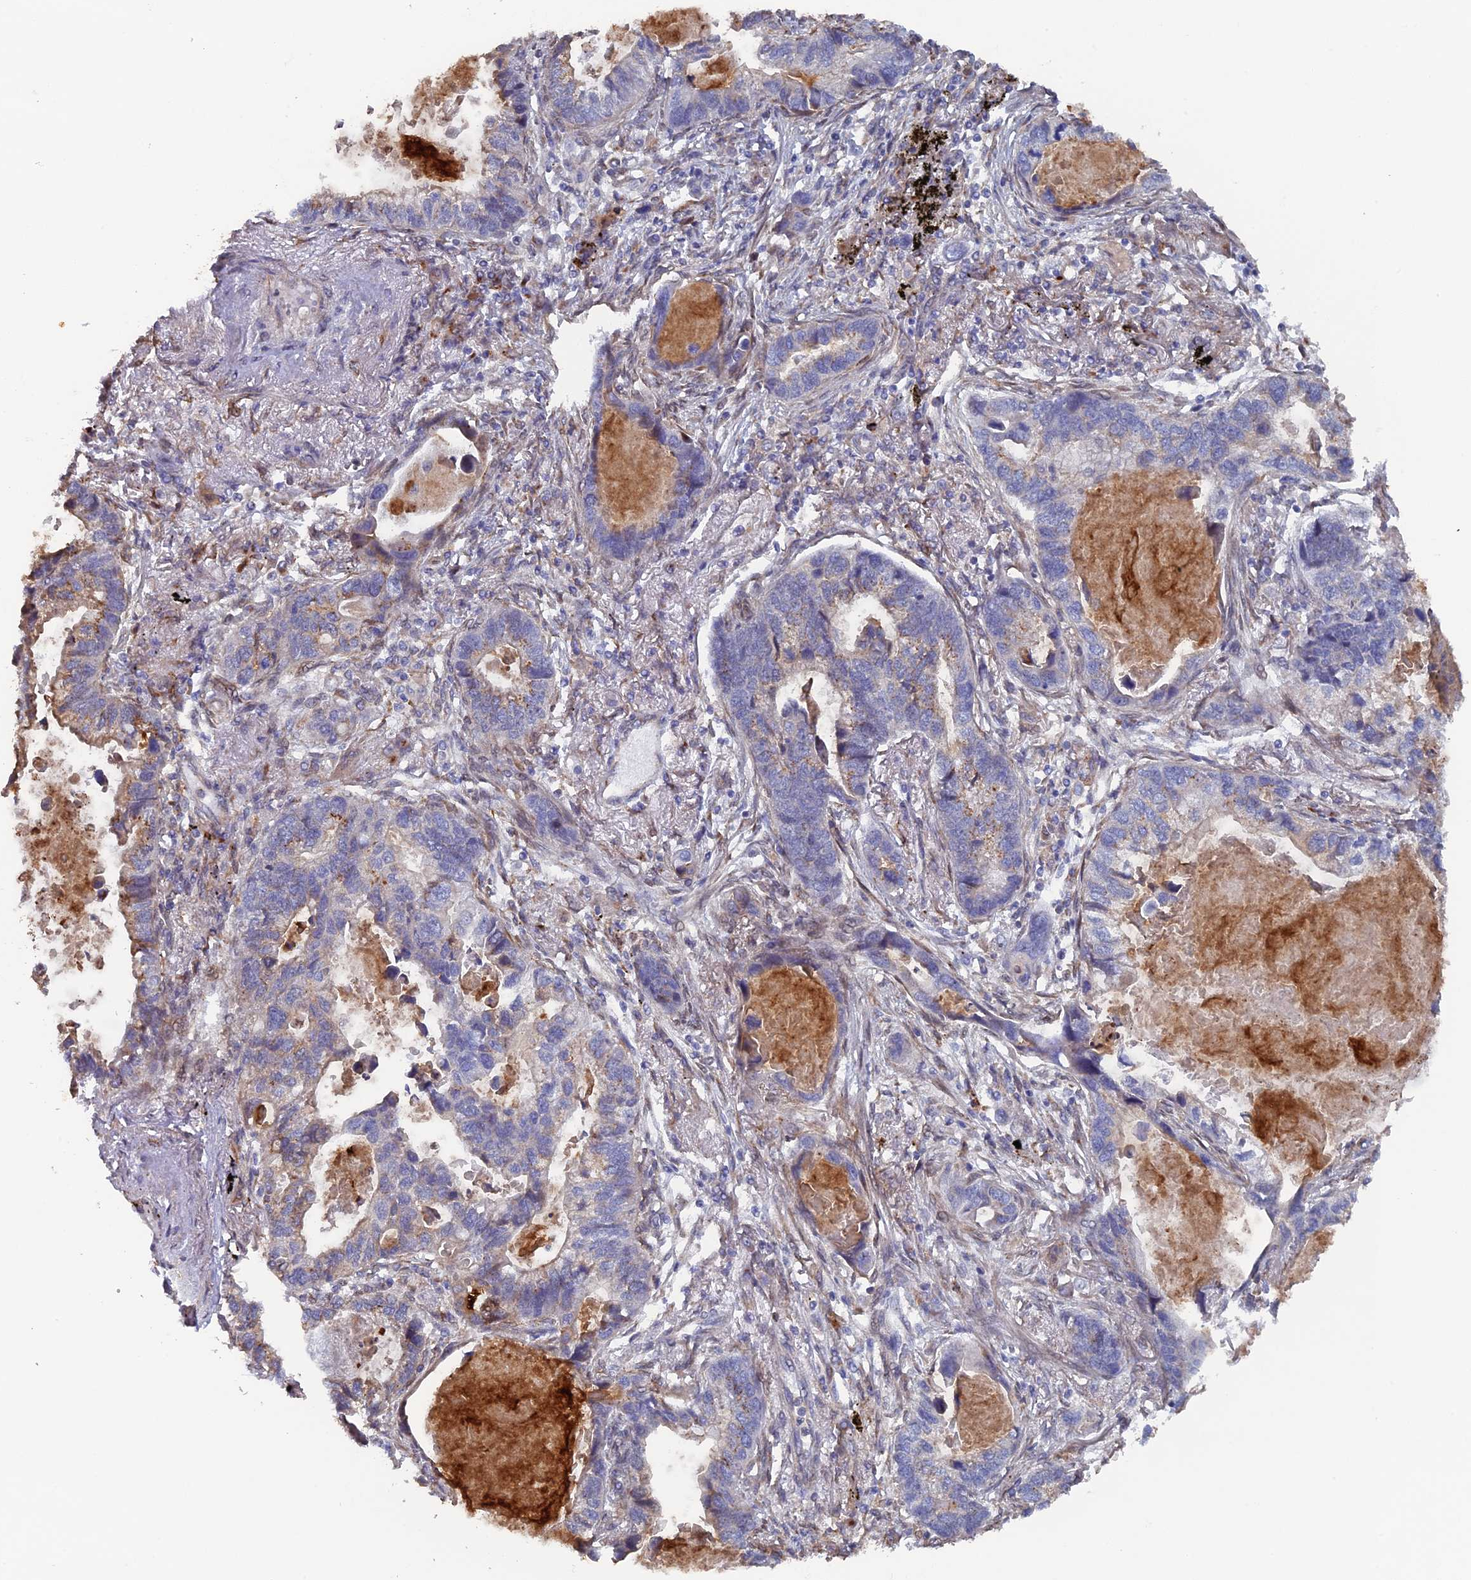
{"staining": {"intensity": "weak", "quantity": "<25%", "location": "cytoplasmic/membranous"}, "tissue": "lung cancer", "cell_type": "Tumor cells", "image_type": "cancer", "snomed": [{"axis": "morphology", "description": "Adenocarcinoma, NOS"}, {"axis": "topography", "description": "Lung"}], "caption": "This is an immunohistochemistry (IHC) micrograph of human lung cancer. There is no staining in tumor cells.", "gene": "VPS37C", "patient": {"sex": "male", "age": 67}}